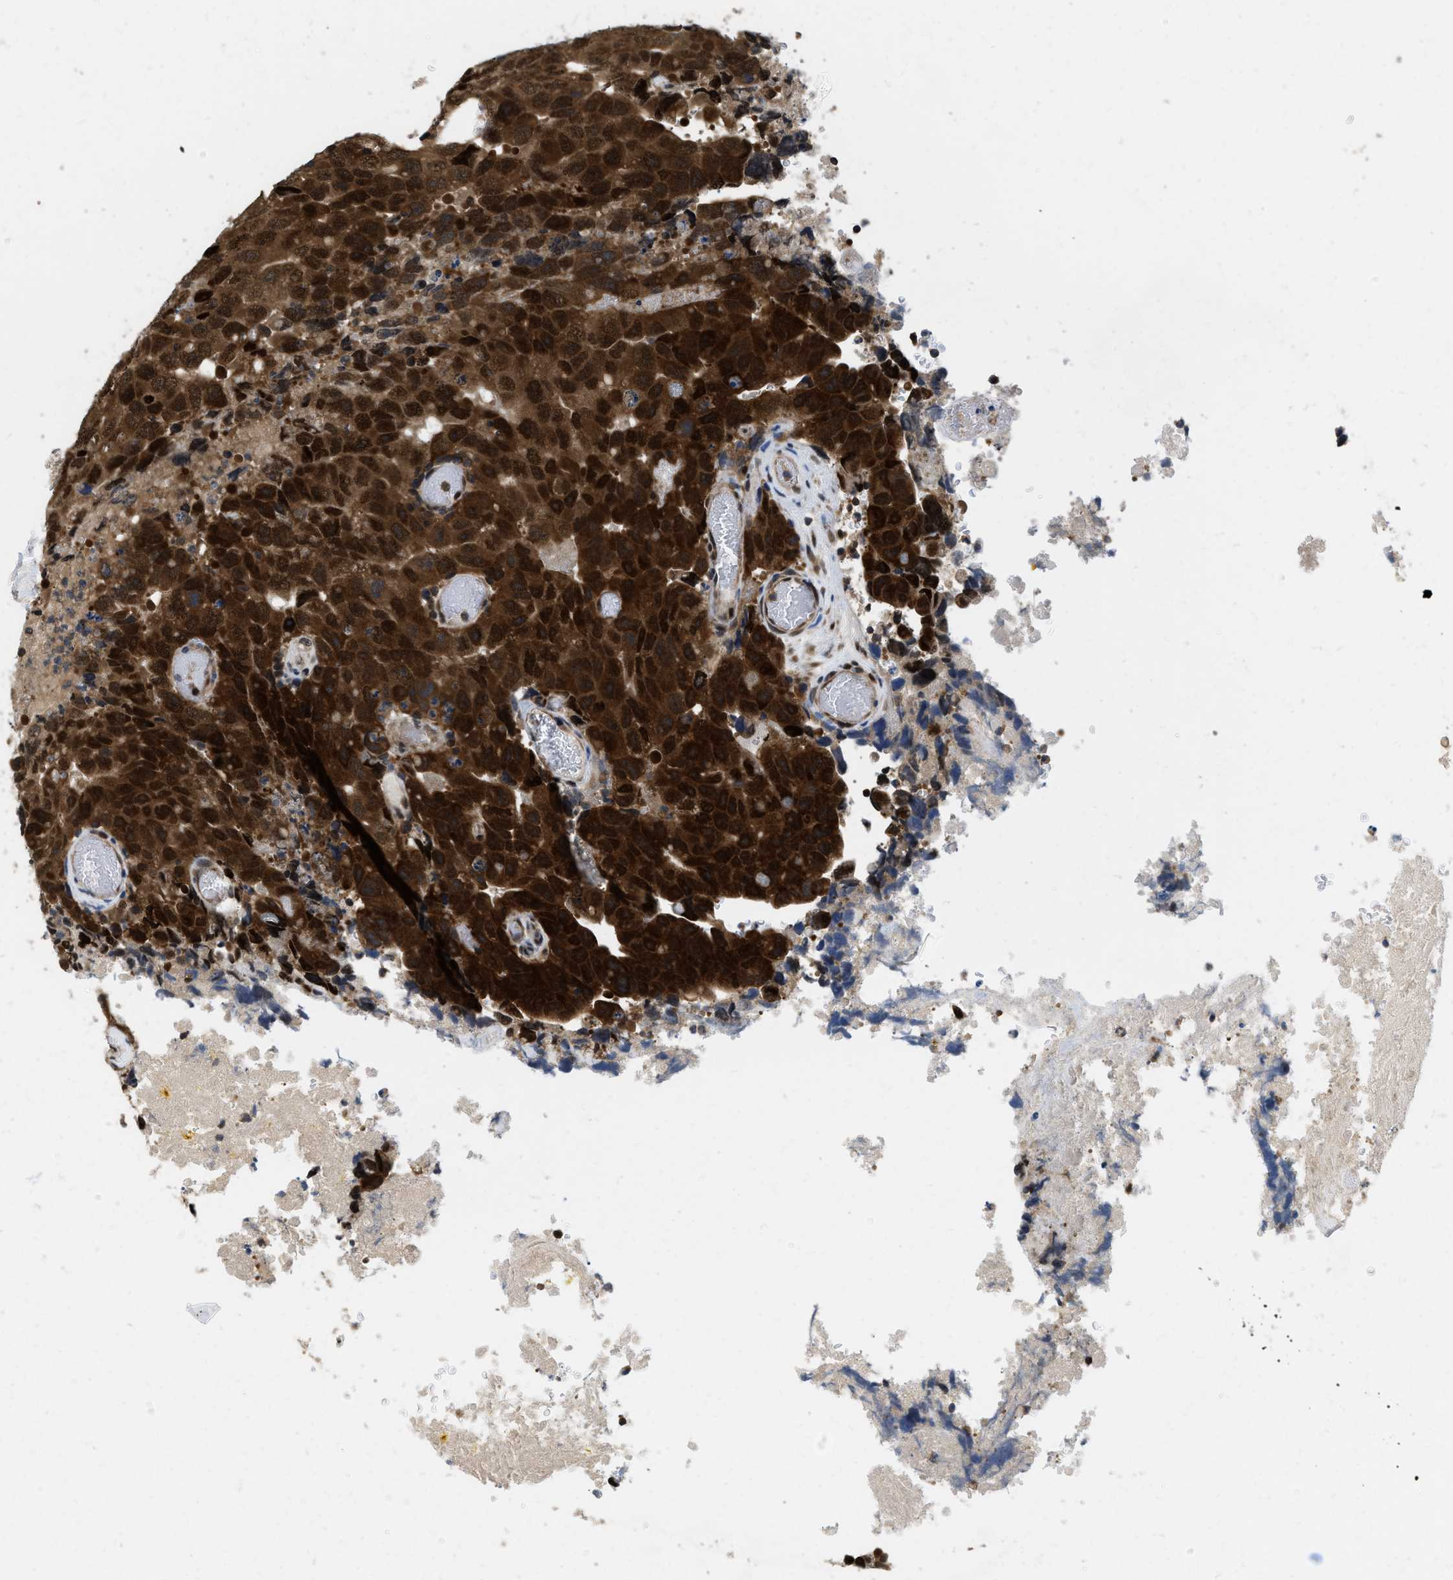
{"staining": {"intensity": "strong", "quantity": ">75%", "location": "cytoplasmic/membranous,nuclear"}, "tissue": "testis cancer", "cell_type": "Tumor cells", "image_type": "cancer", "snomed": [{"axis": "morphology", "description": "Necrosis, NOS"}, {"axis": "morphology", "description": "Carcinoma, Embryonal, NOS"}, {"axis": "topography", "description": "Testis"}], "caption": "About >75% of tumor cells in testis embryonal carcinoma show strong cytoplasmic/membranous and nuclear protein expression as visualized by brown immunohistochemical staining.", "gene": "ATF7IP", "patient": {"sex": "male", "age": 19}}